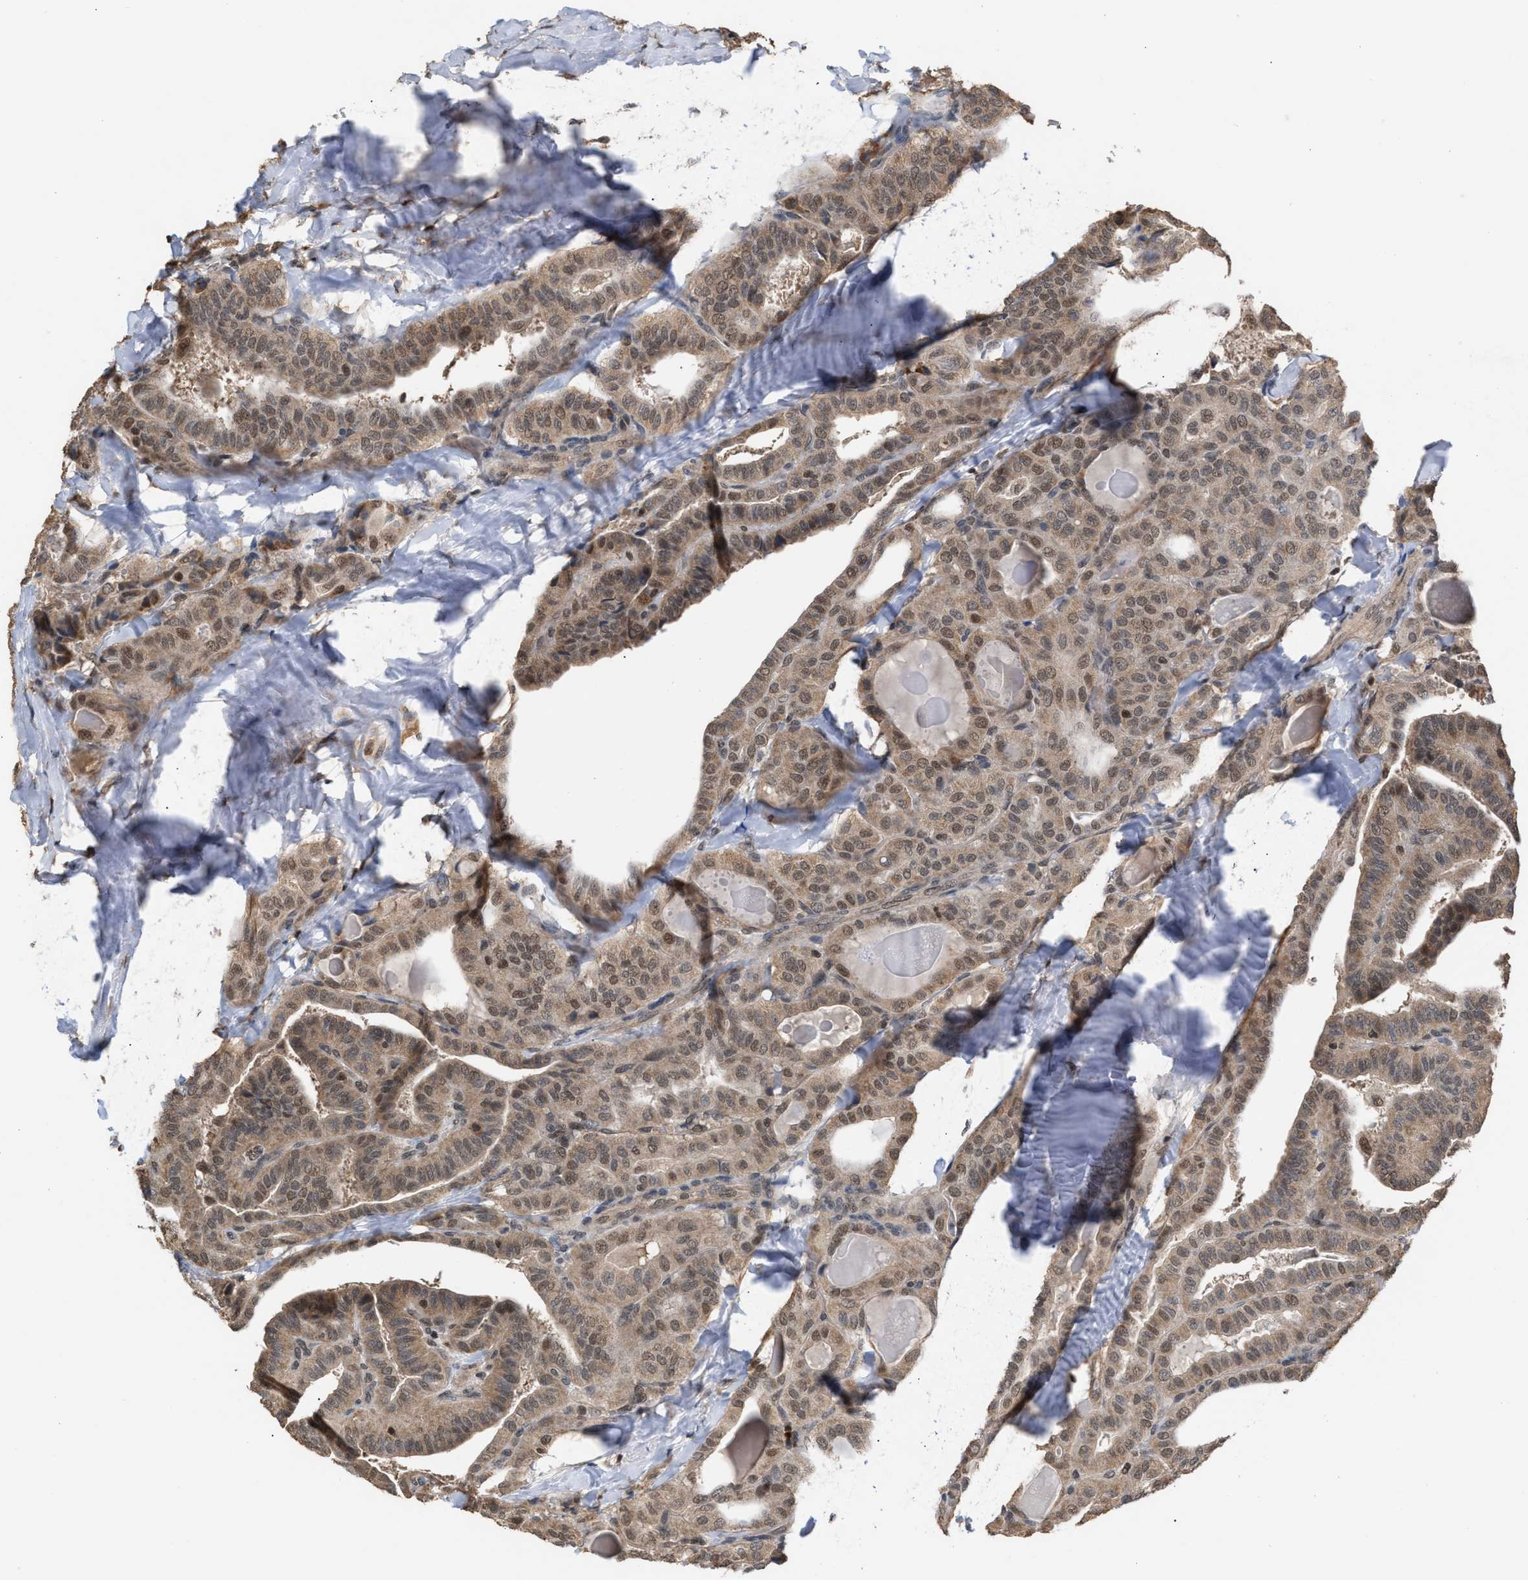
{"staining": {"intensity": "moderate", "quantity": ">75%", "location": "cytoplasmic/membranous,nuclear"}, "tissue": "thyroid cancer", "cell_type": "Tumor cells", "image_type": "cancer", "snomed": [{"axis": "morphology", "description": "Papillary adenocarcinoma, NOS"}, {"axis": "topography", "description": "Thyroid gland"}], "caption": "The micrograph reveals a brown stain indicating the presence of a protein in the cytoplasmic/membranous and nuclear of tumor cells in papillary adenocarcinoma (thyroid).", "gene": "C9orf78", "patient": {"sex": "male", "age": 77}}